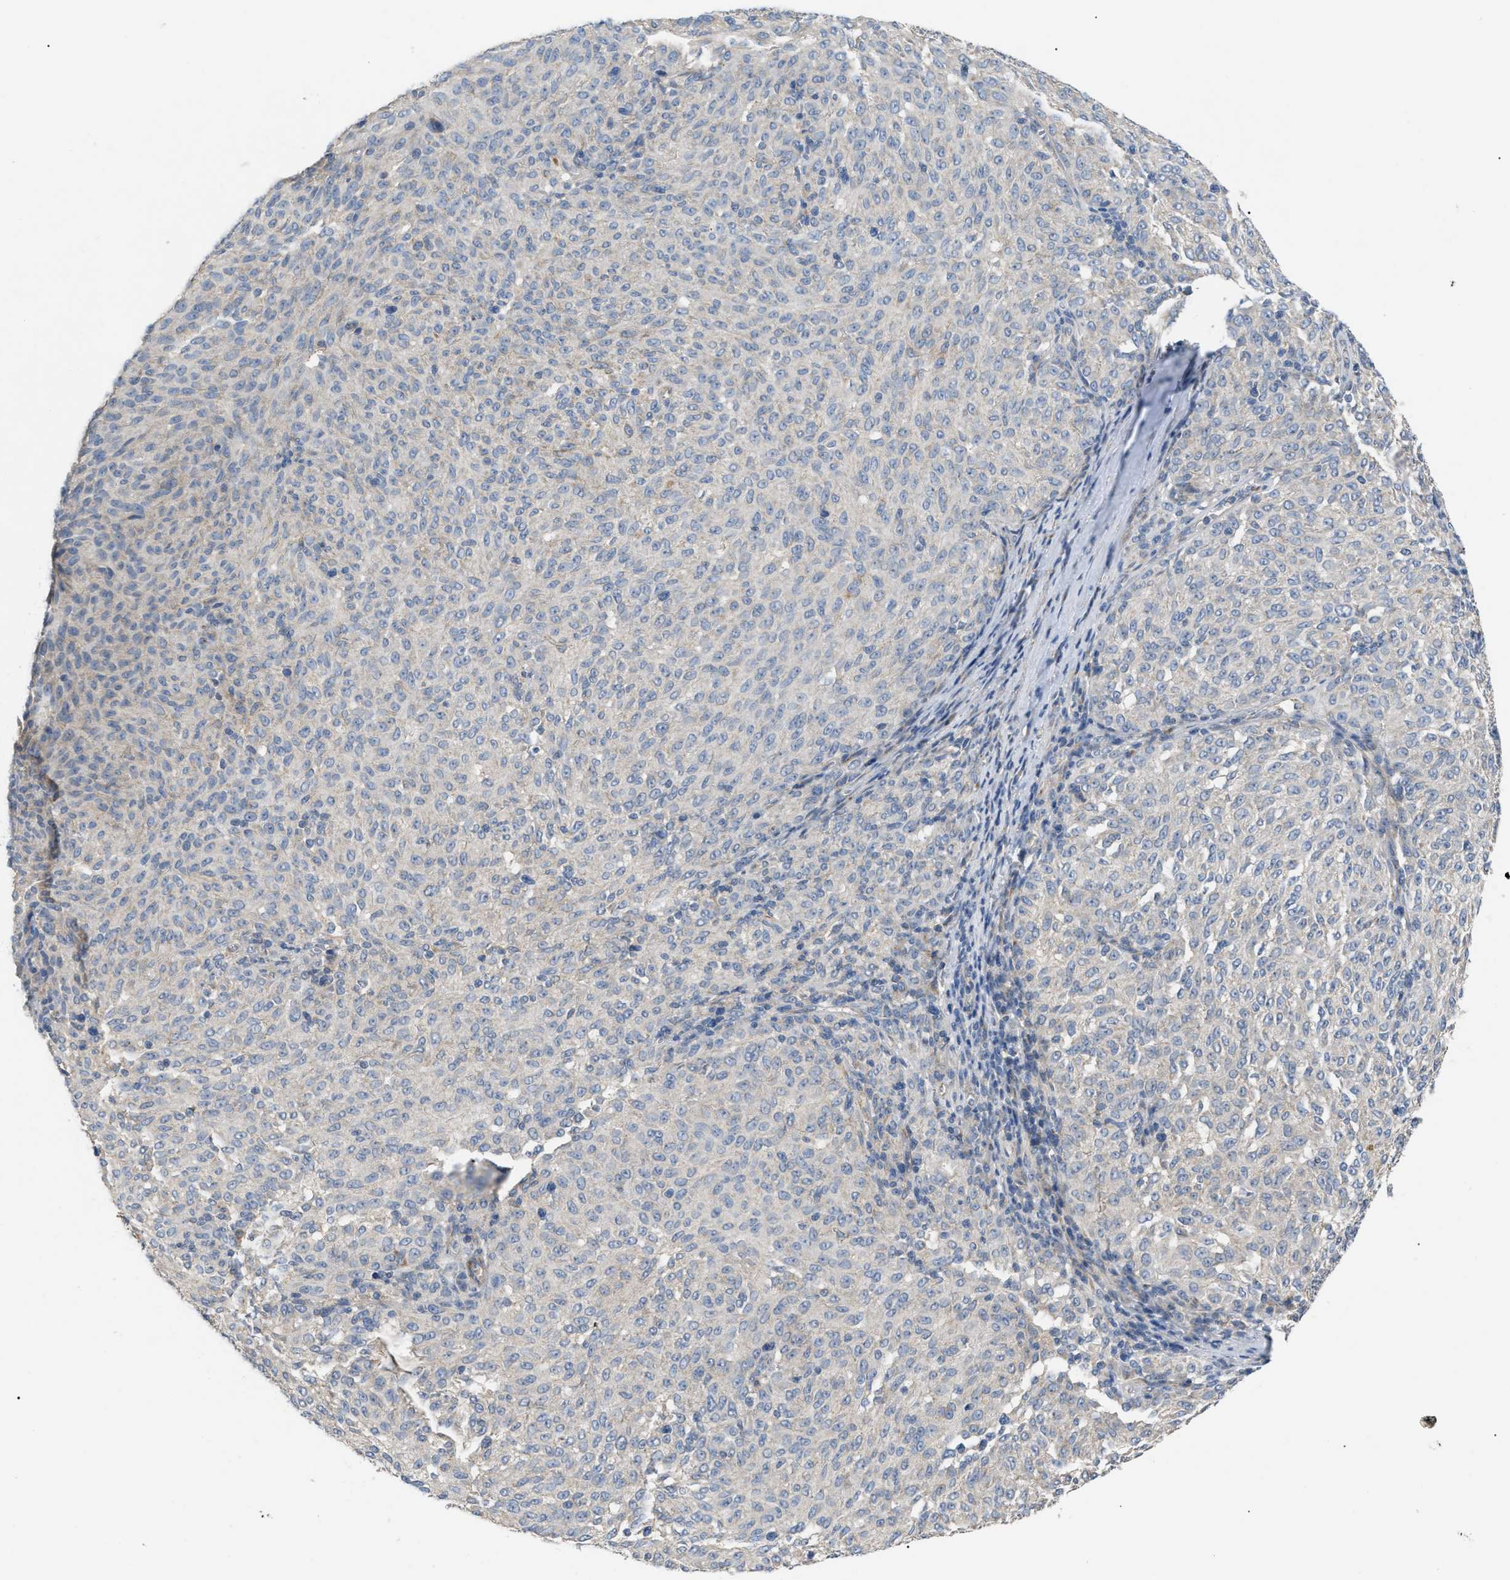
{"staining": {"intensity": "moderate", "quantity": "<25%", "location": "cytoplasmic/membranous"}, "tissue": "melanoma", "cell_type": "Tumor cells", "image_type": "cancer", "snomed": [{"axis": "morphology", "description": "Malignant melanoma, NOS"}, {"axis": "topography", "description": "Skin"}], "caption": "Protein expression by immunohistochemistry demonstrates moderate cytoplasmic/membranous staining in approximately <25% of tumor cells in malignant melanoma.", "gene": "DHX58", "patient": {"sex": "female", "age": 72}}